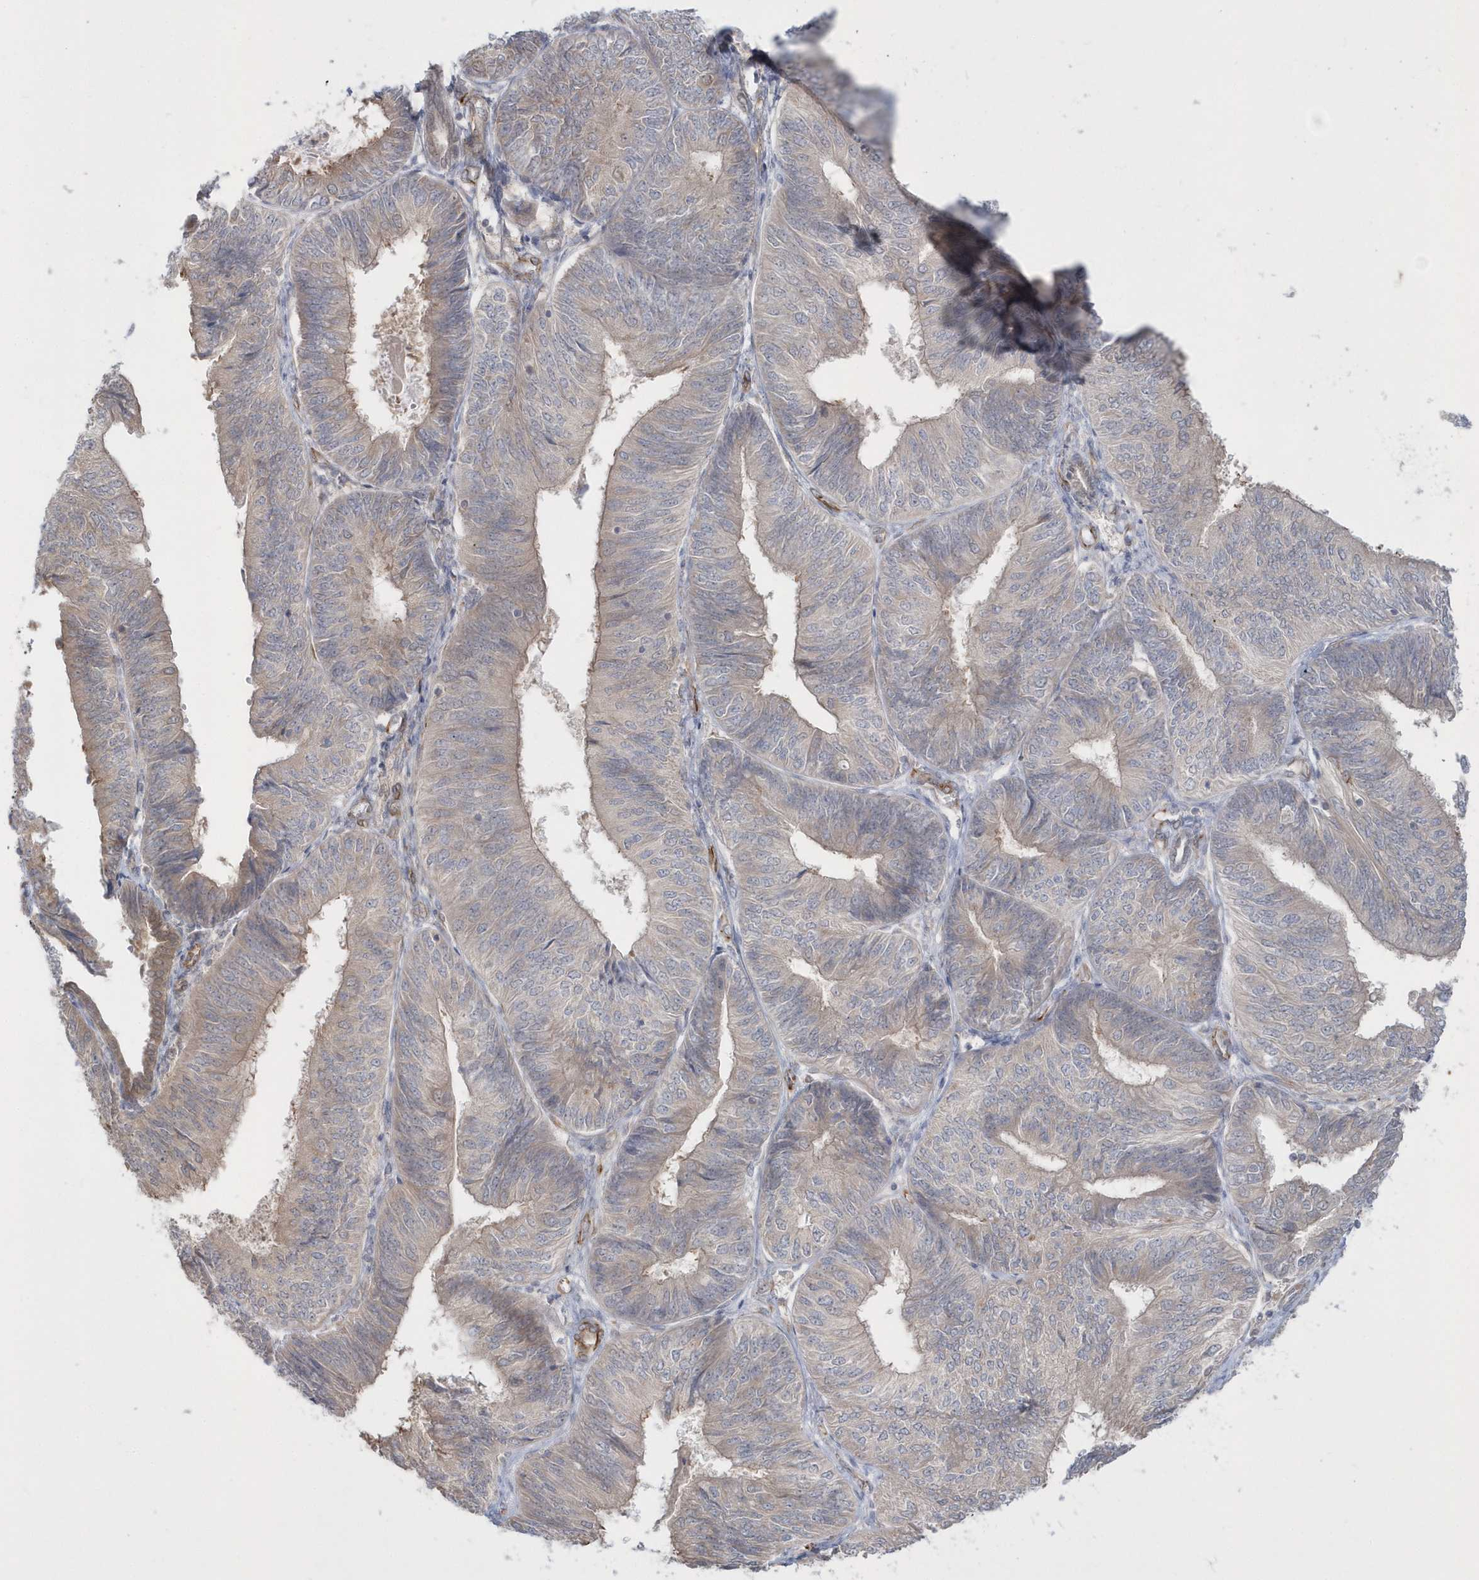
{"staining": {"intensity": "negative", "quantity": "none", "location": "none"}, "tissue": "endometrial cancer", "cell_type": "Tumor cells", "image_type": "cancer", "snomed": [{"axis": "morphology", "description": "Adenocarcinoma, NOS"}, {"axis": "topography", "description": "Endometrium"}], "caption": "This micrograph is of endometrial cancer stained with IHC to label a protein in brown with the nuclei are counter-stained blue. There is no expression in tumor cells.", "gene": "DHX57", "patient": {"sex": "female", "age": 58}}